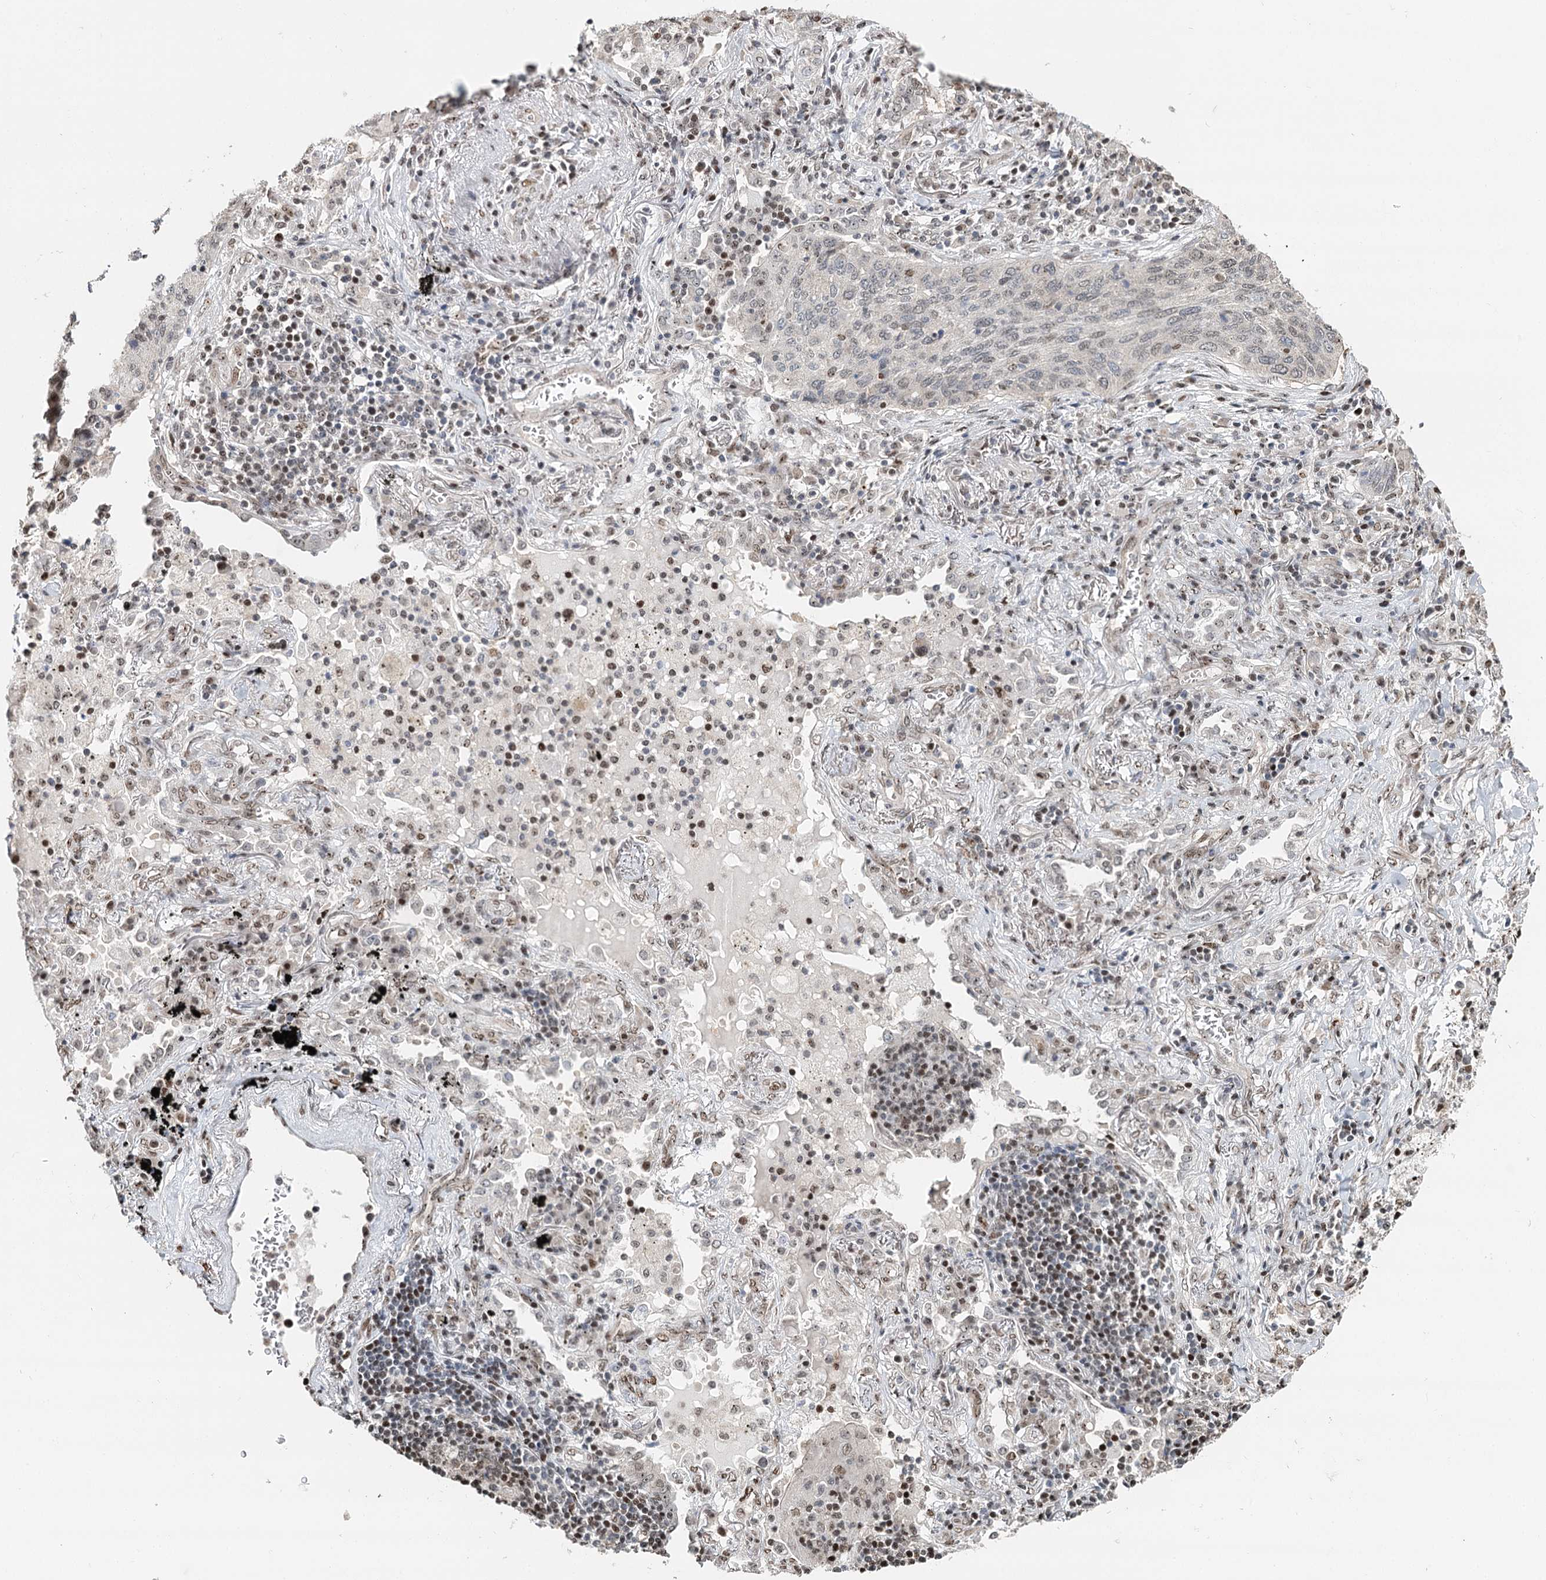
{"staining": {"intensity": "moderate", "quantity": "<25%", "location": "nuclear"}, "tissue": "lung cancer", "cell_type": "Tumor cells", "image_type": "cancer", "snomed": [{"axis": "morphology", "description": "Squamous cell carcinoma, NOS"}, {"axis": "topography", "description": "Lung"}], "caption": "A brown stain shows moderate nuclear expression of a protein in lung cancer tumor cells. The staining was performed using DAB (3,3'-diaminobenzidine) to visualize the protein expression in brown, while the nuclei were stained in blue with hematoxylin (Magnification: 20x).", "gene": "RPS27A", "patient": {"sex": "female", "age": 63}}